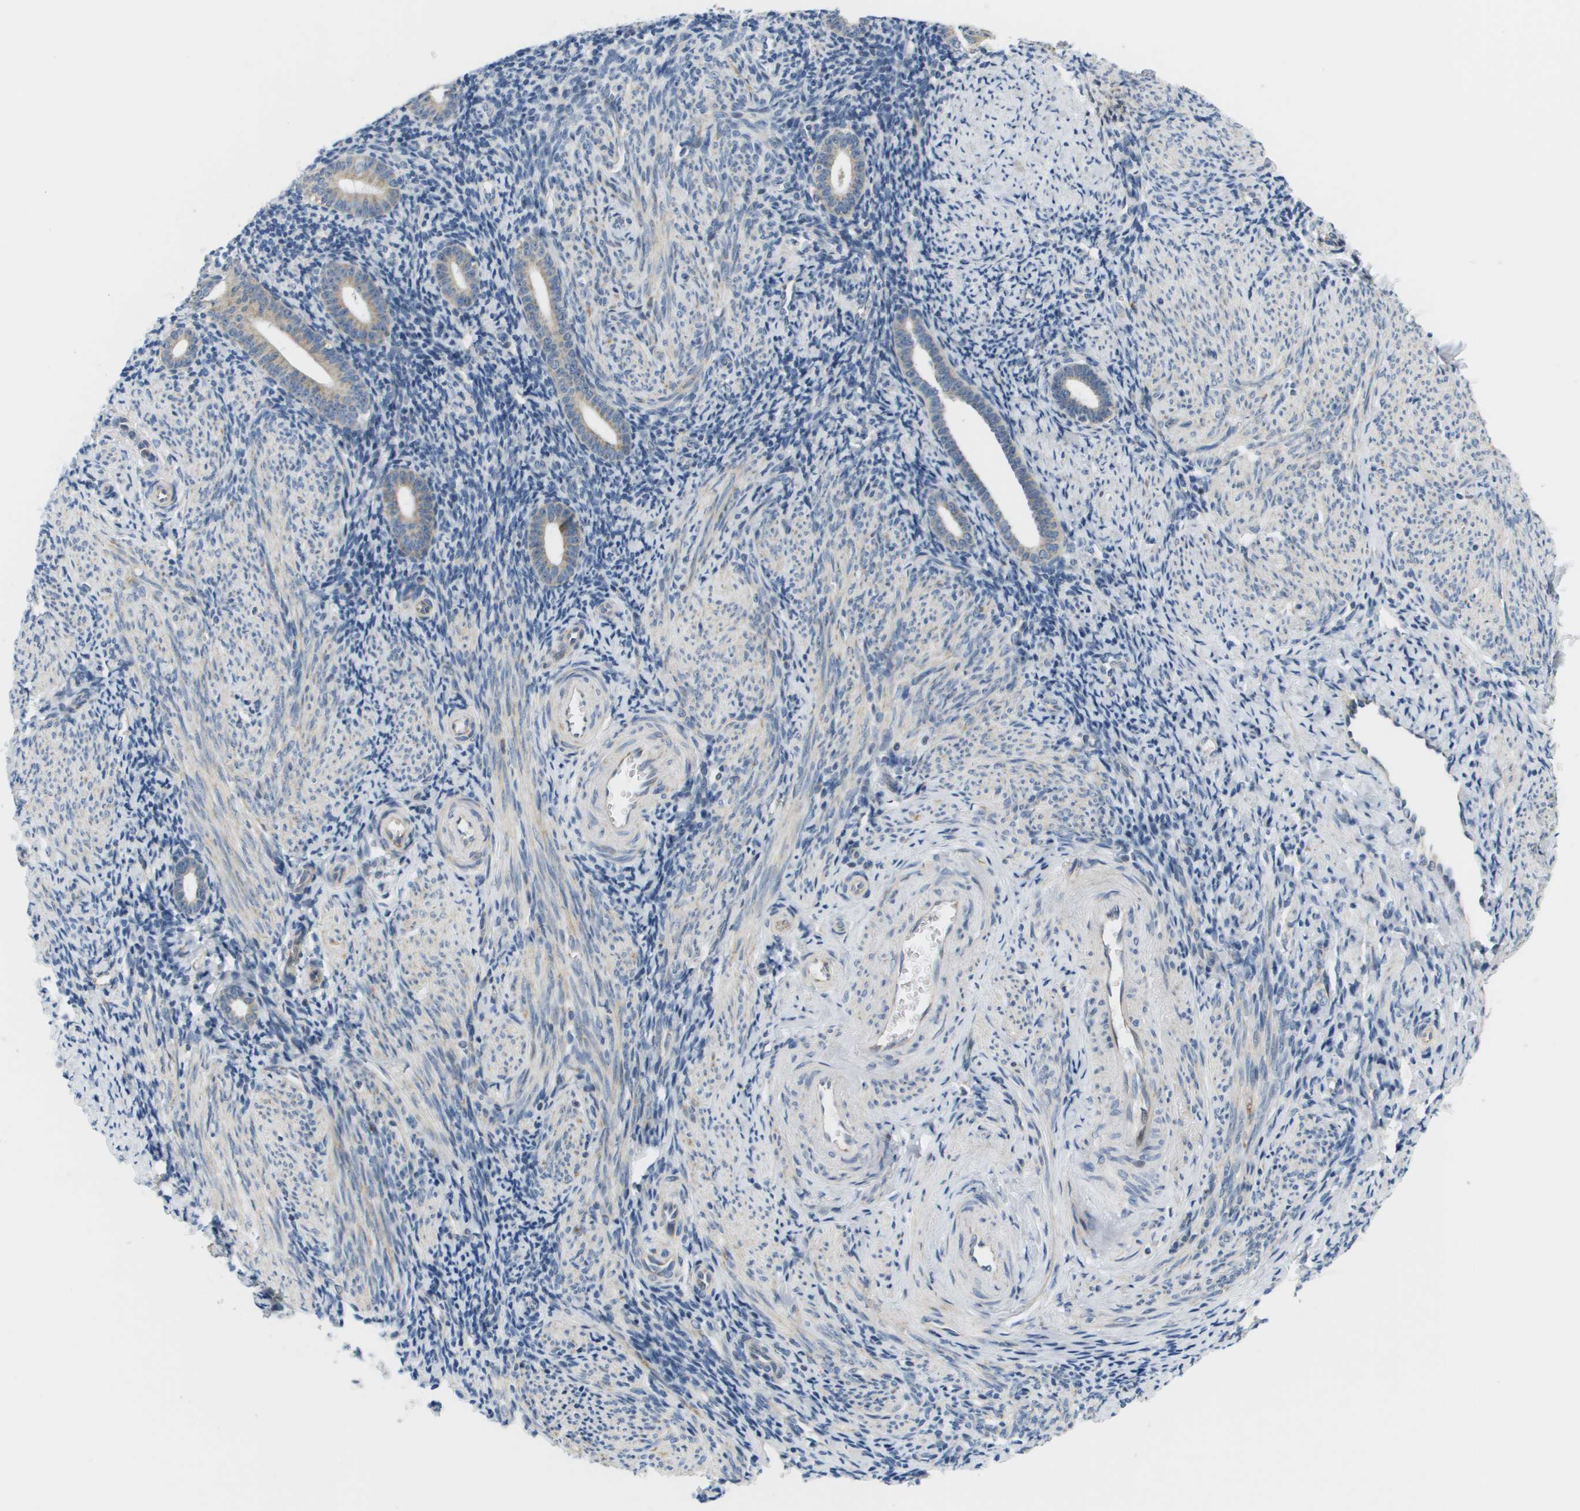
{"staining": {"intensity": "negative", "quantity": "none", "location": "none"}, "tissue": "endometrium", "cell_type": "Cells in endometrial stroma", "image_type": "normal", "snomed": [{"axis": "morphology", "description": "Normal tissue, NOS"}, {"axis": "topography", "description": "Endometrium"}], "caption": "Unremarkable endometrium was stained to show a protein in brown. There is no significant positivity in cells in endometrial stroma. Brightfield microscopy of IHC stained with DAB (brown) and hematoxylin (blue), captured at high magnification.", "gene": "KRT23", "patient": {"sex": "female", "age": 50}}